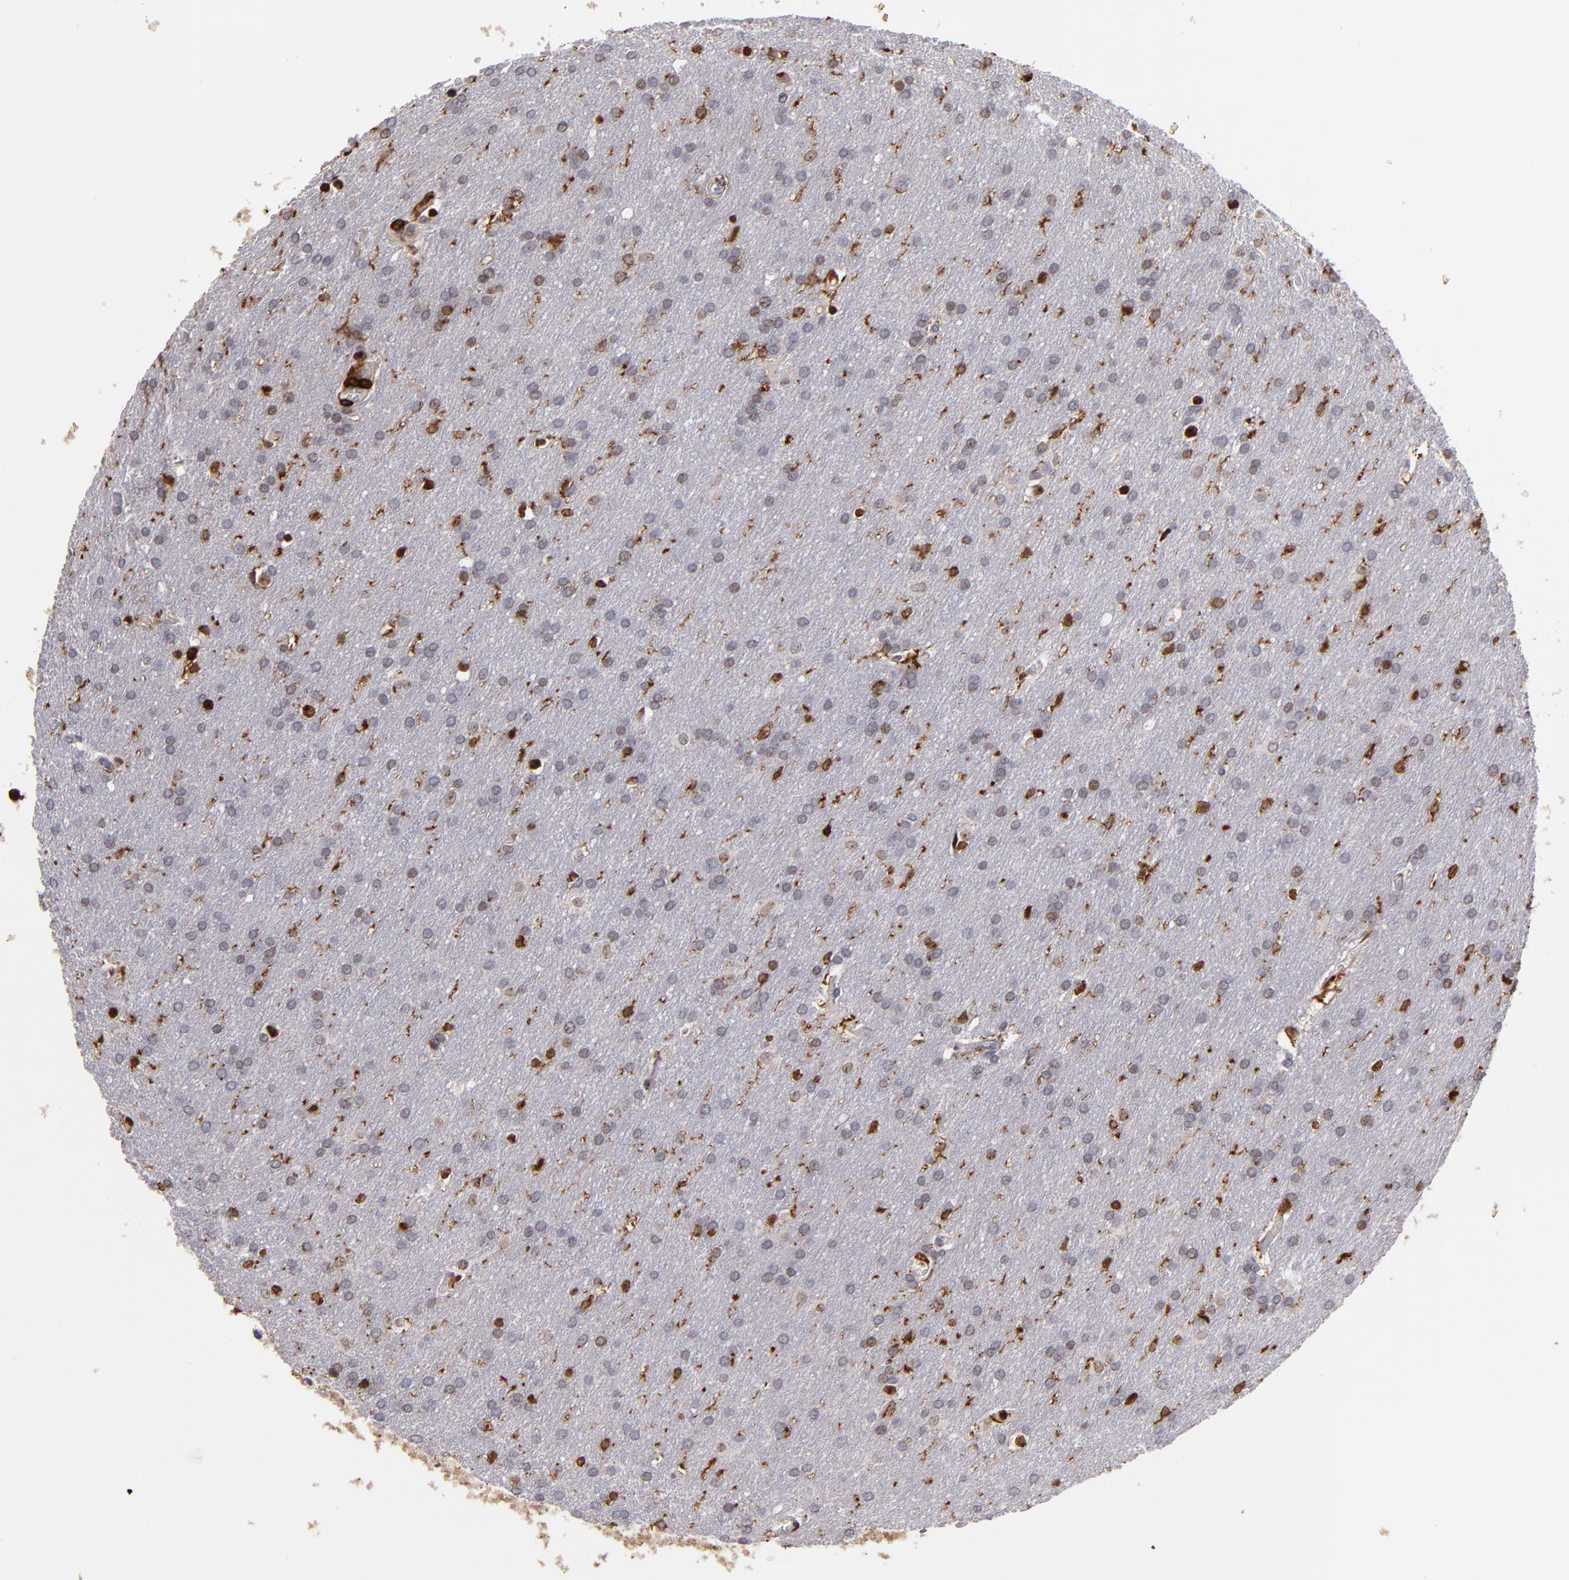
{"staining": {"intensity": "moderate", "quantity": "25%-75%", "location": "nuclear"}, "tissue": "glioma", "cell_type": "Tumor cells", "image_type": "cancer", "snomed": [{"axis": "morphology", "description": "Glioma, malignant, Low grade"}, {"axis": "topography", "description": "Brain"}], "caption": "Moderate nuclear staining for a protein is seen in about 25%-75% of tumor cells of glioma using immunohistochemistry.", "gene": "WAS", "patient": {"sex": "female", "age": 32}}